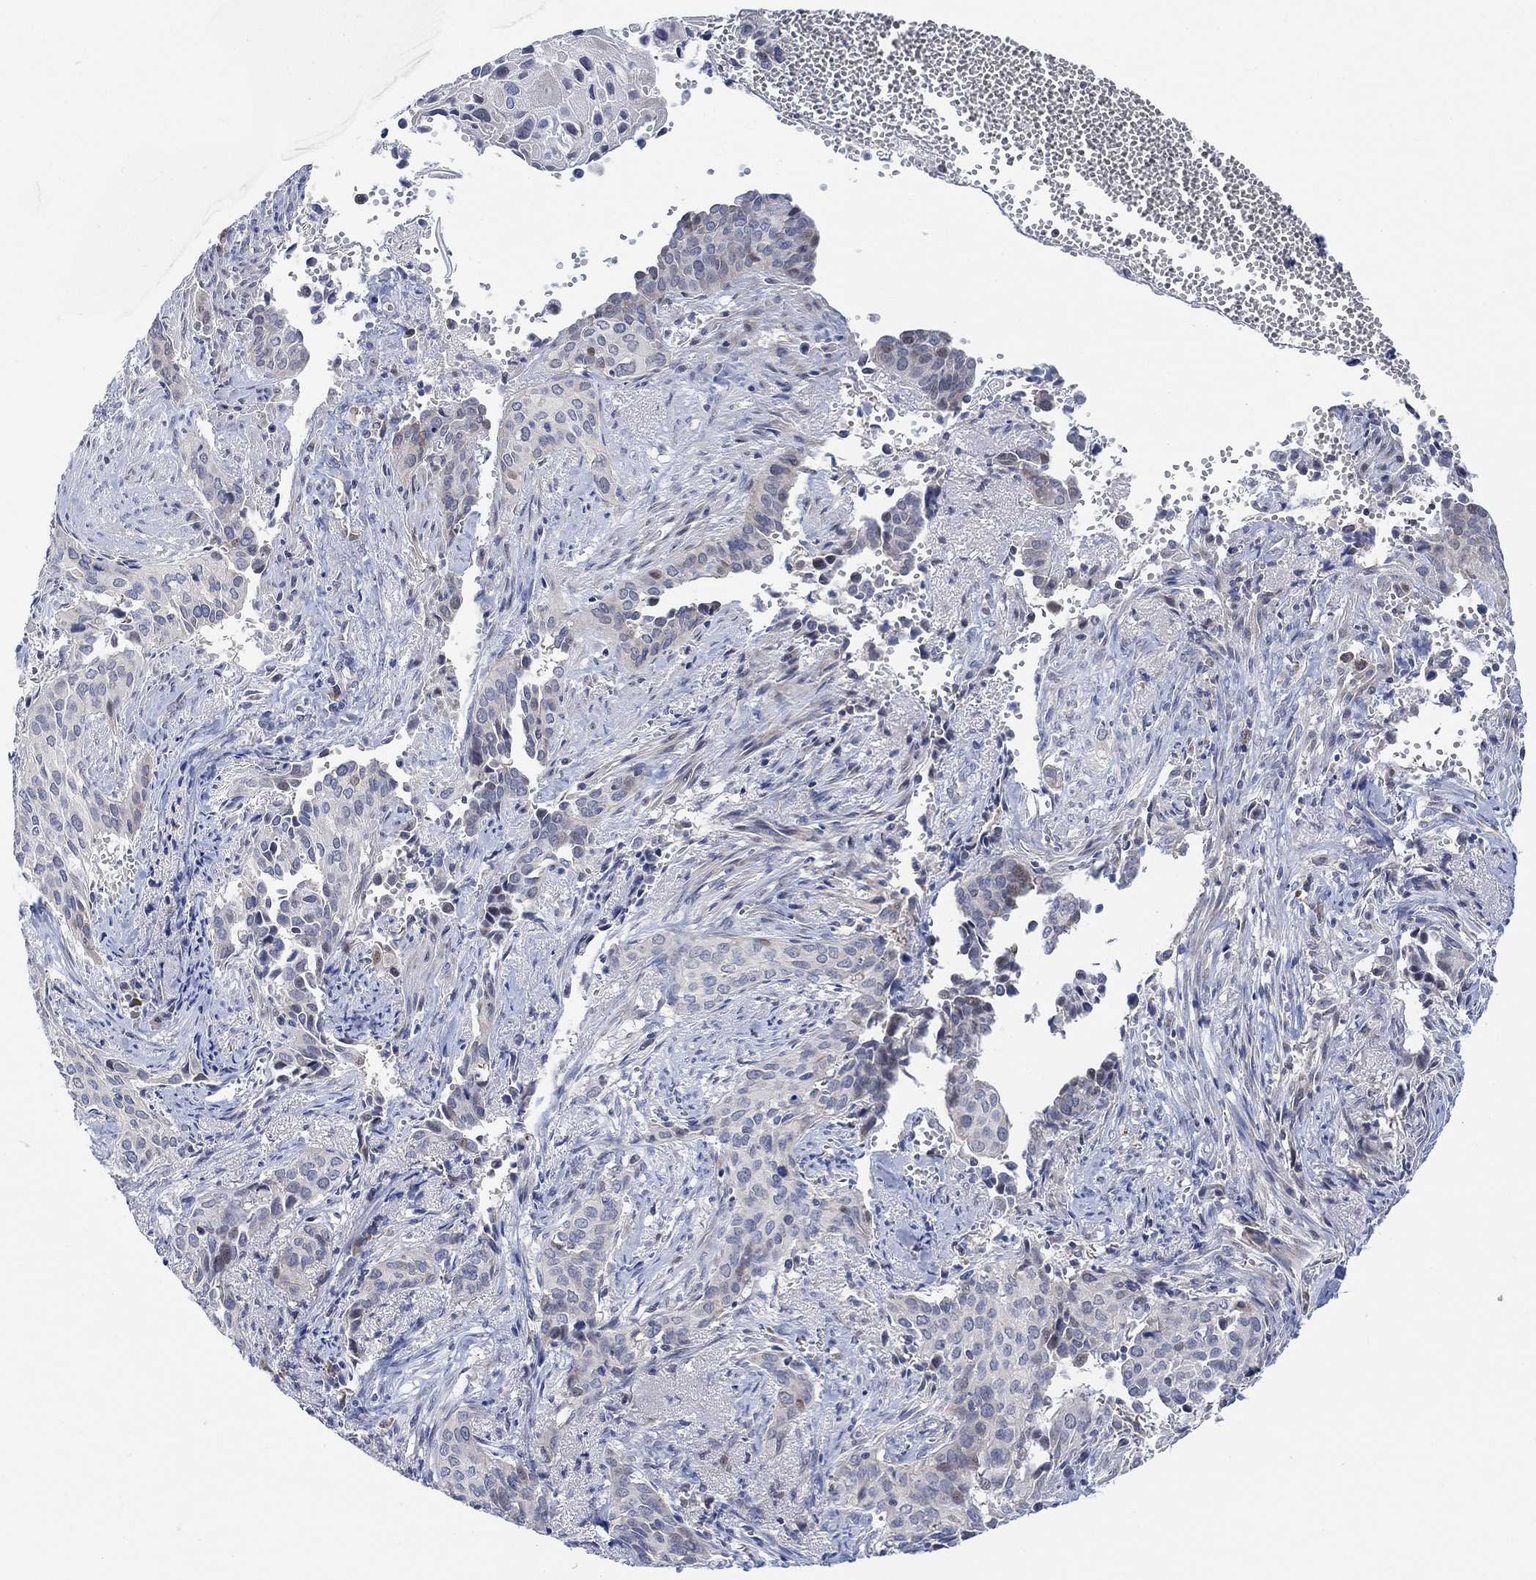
{"staining": {"intensity": "negative", "quantity": "none", "location": "none"}, "tissue": "cervical cancer", "cell_type": "Tumor cells", "image_type": "cancer", "snomed": [{"axis": "morphology", "description": "Squamous cell carcinoma, NOS"}, {"axis": "topography", "description": "Cervix"}], "caption": "The image exhibits no significant expression in tumor cells of cervical cancer.", "gene": "CNTF", "patient": {"sex": "female", "age": 29}}